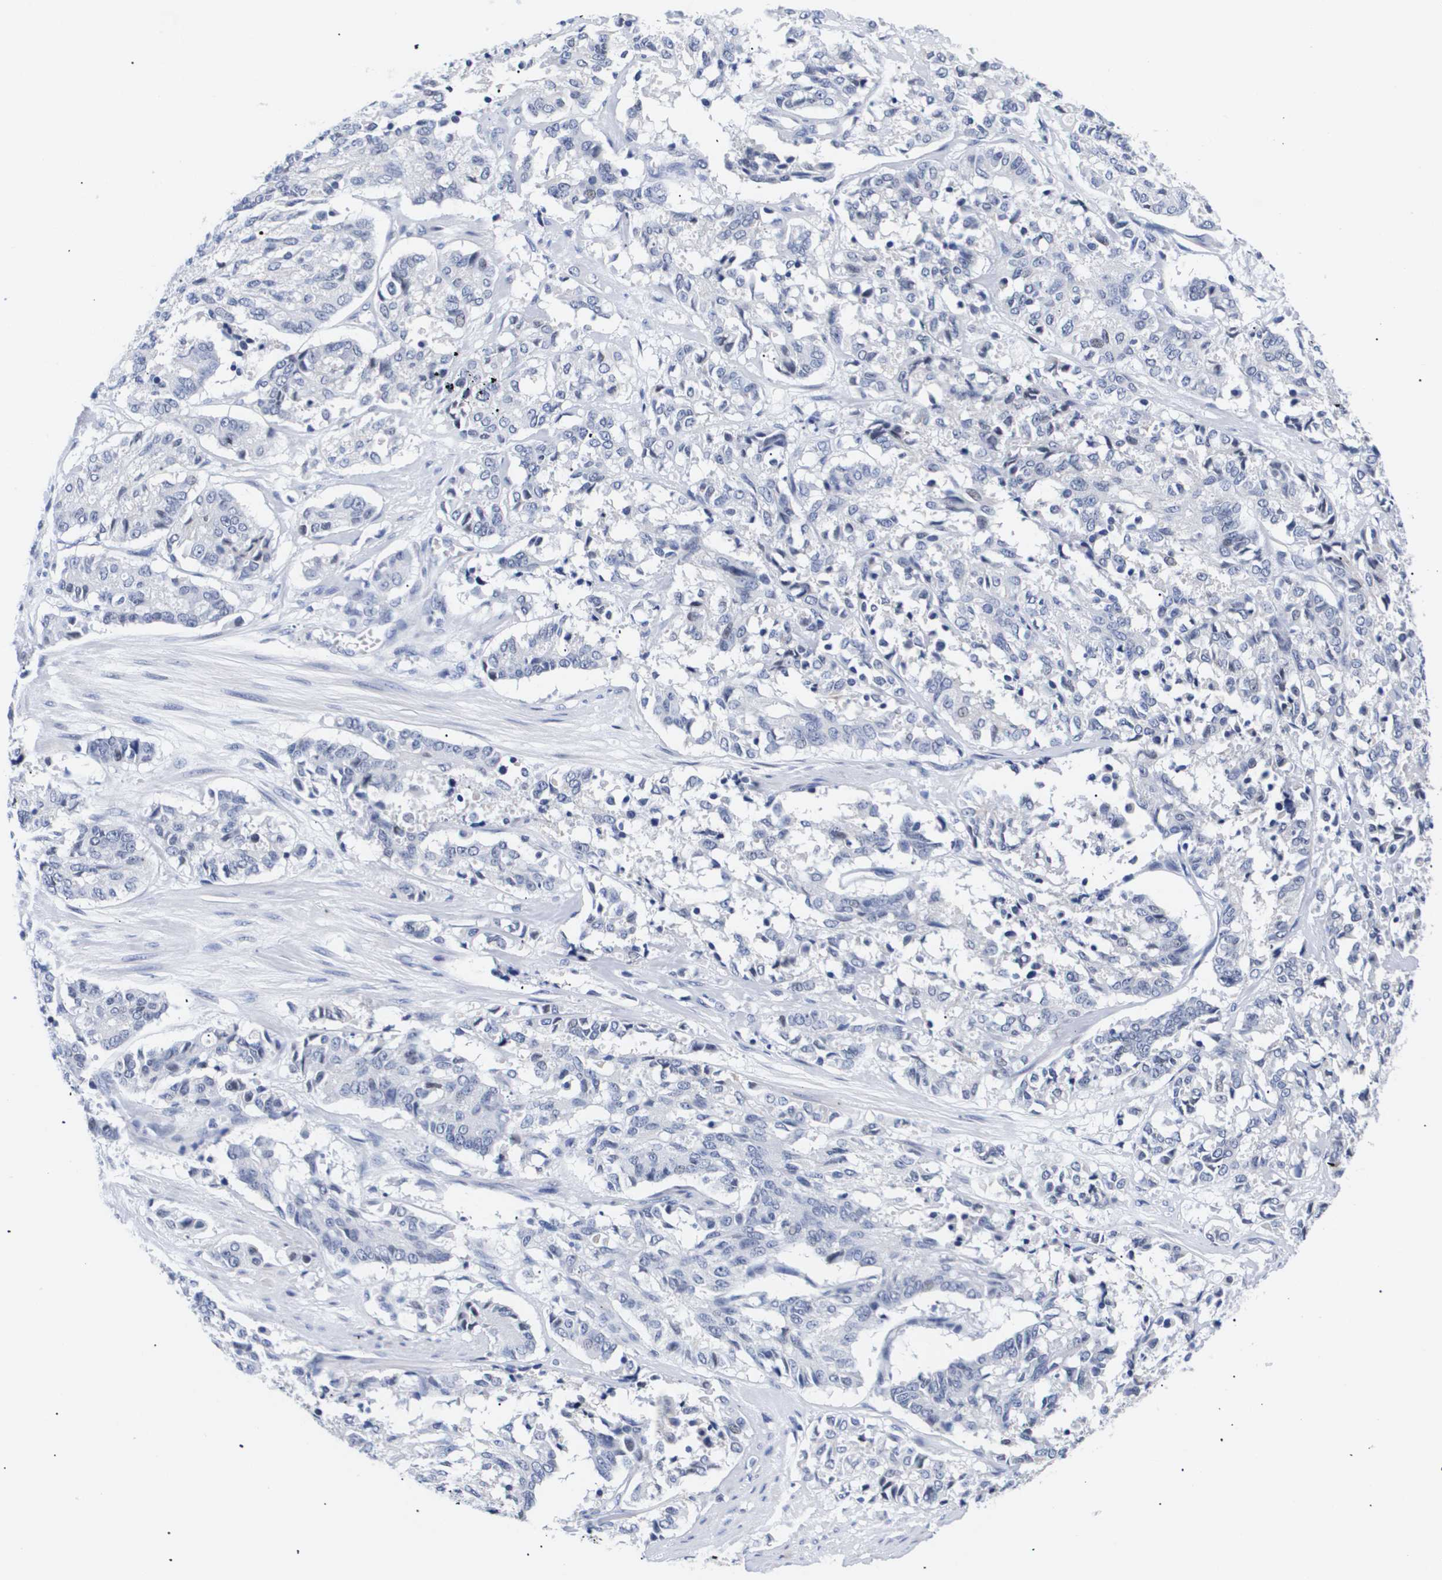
{"staining": {"intensity": "negative", "quantity": "none", "location": "none"}, "tissue": "cervical cancer", "cell_type": "Tumor cells", "image_type": "cancer", "snomed": [{"axis": "morphology", "description": "Squamous cell carcinoma, NOS"}, {"axis": "topography", "description": "Cervix"}], "caption": "Immunohistochemistry image of cervical squamous cell carcinoma stained for a protein (brown), which displays no expression in tumor cells.", "gene": "SHD", "patient": {"sex": "female", "age": 35}}